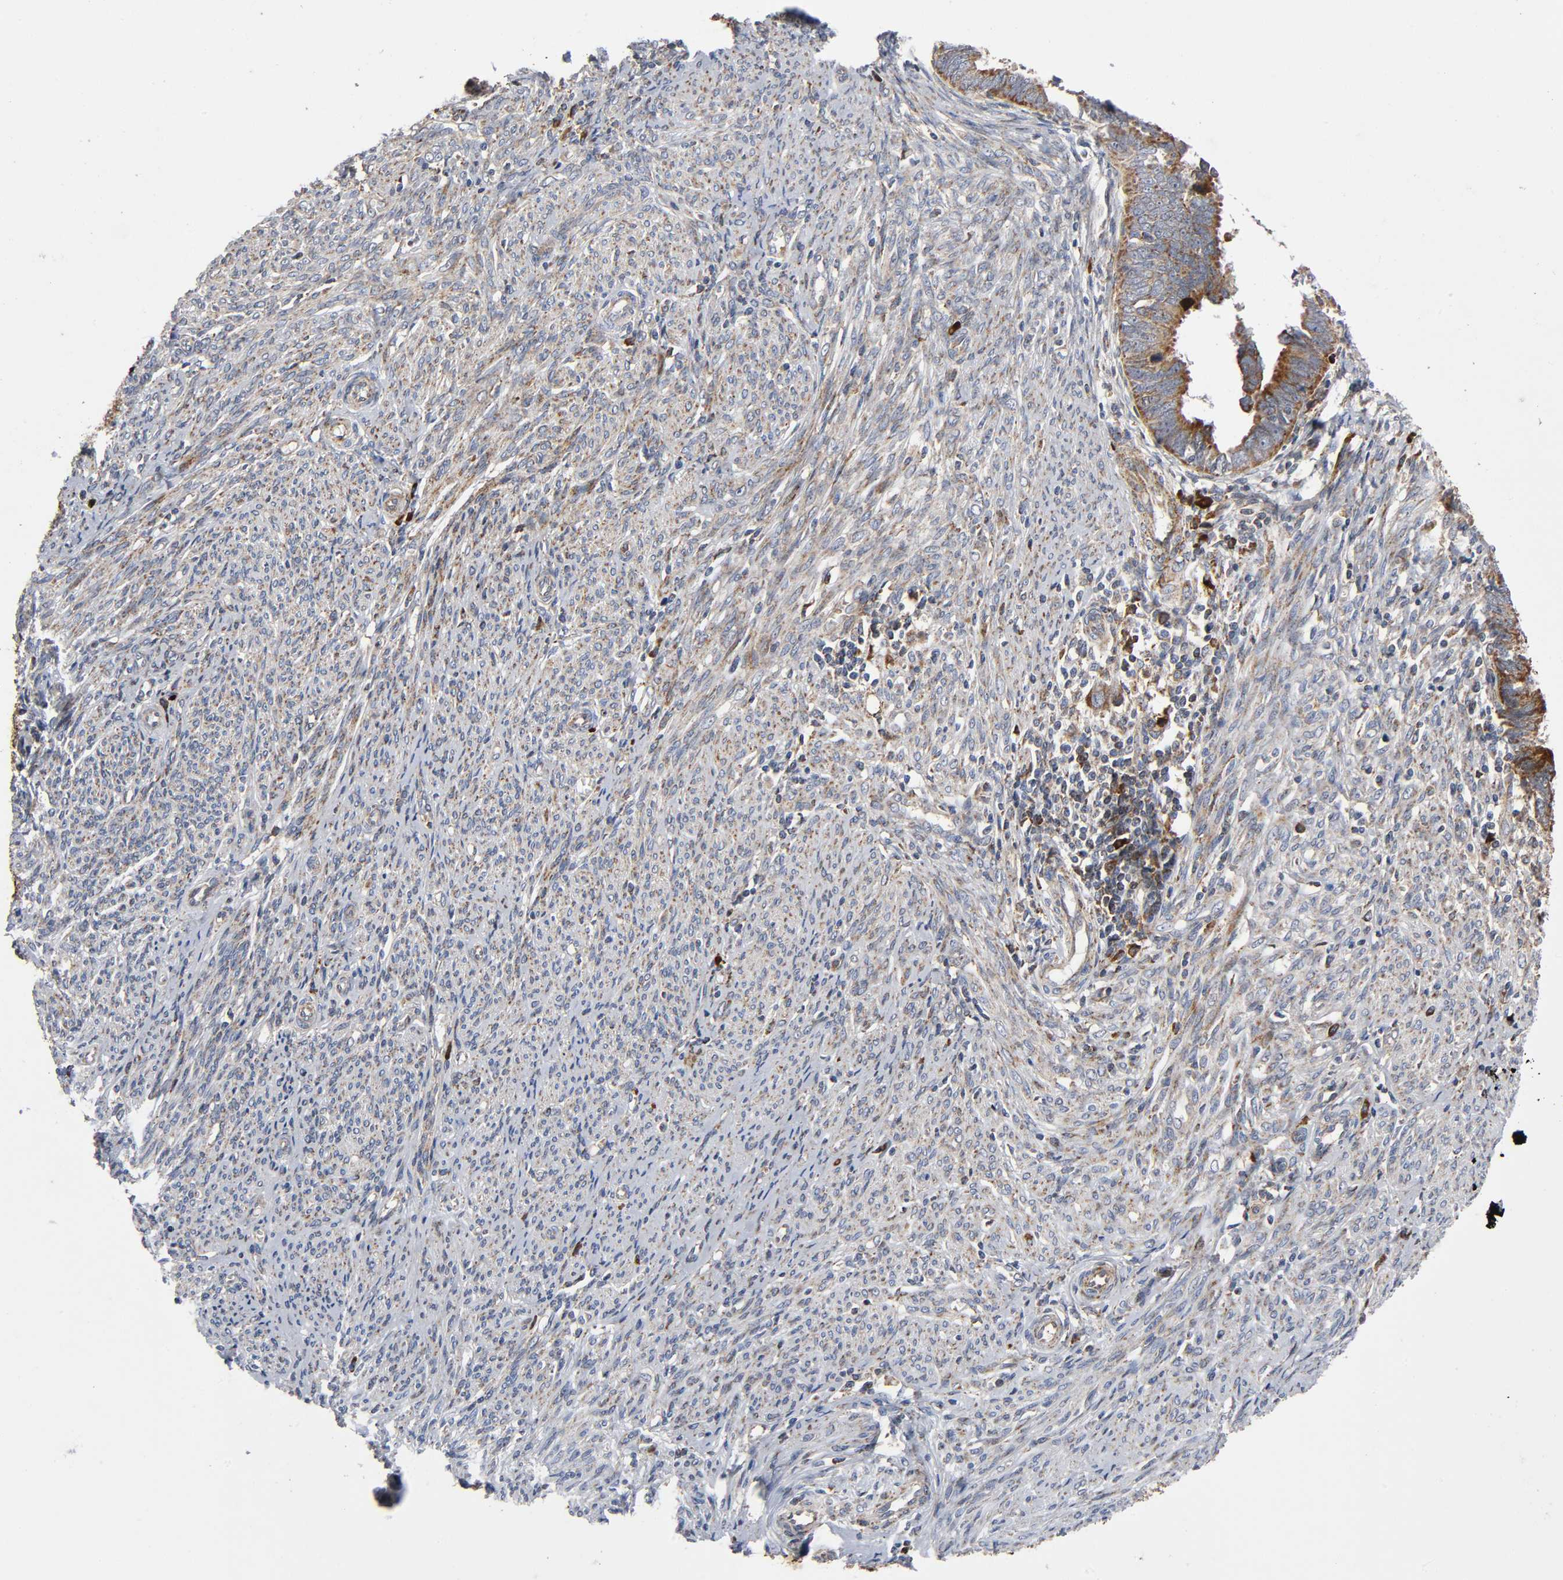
{"staining": {"intensity": "moderate", "quantity": ">75%", "location": "cytoplasmic/membranous"}, "tissue": "endometrial cancer", "cell_type": "Tumor cells", "image_type": "cancer", "snomed": [{"axis": "morphology", "description": "Adenocarcinoma, NOS"}, {"axis": "topography", "description": "Endometrium"}], "caption": "Endometrial cancer (adenocarcinoma) stained for a protein (brown) reveals moderate cytoplasmic/membranous positive positivity in approximately >75% of tumor cells.", "gene": "MAP3K1", "patient": {"sex": "female", "age": 75}}